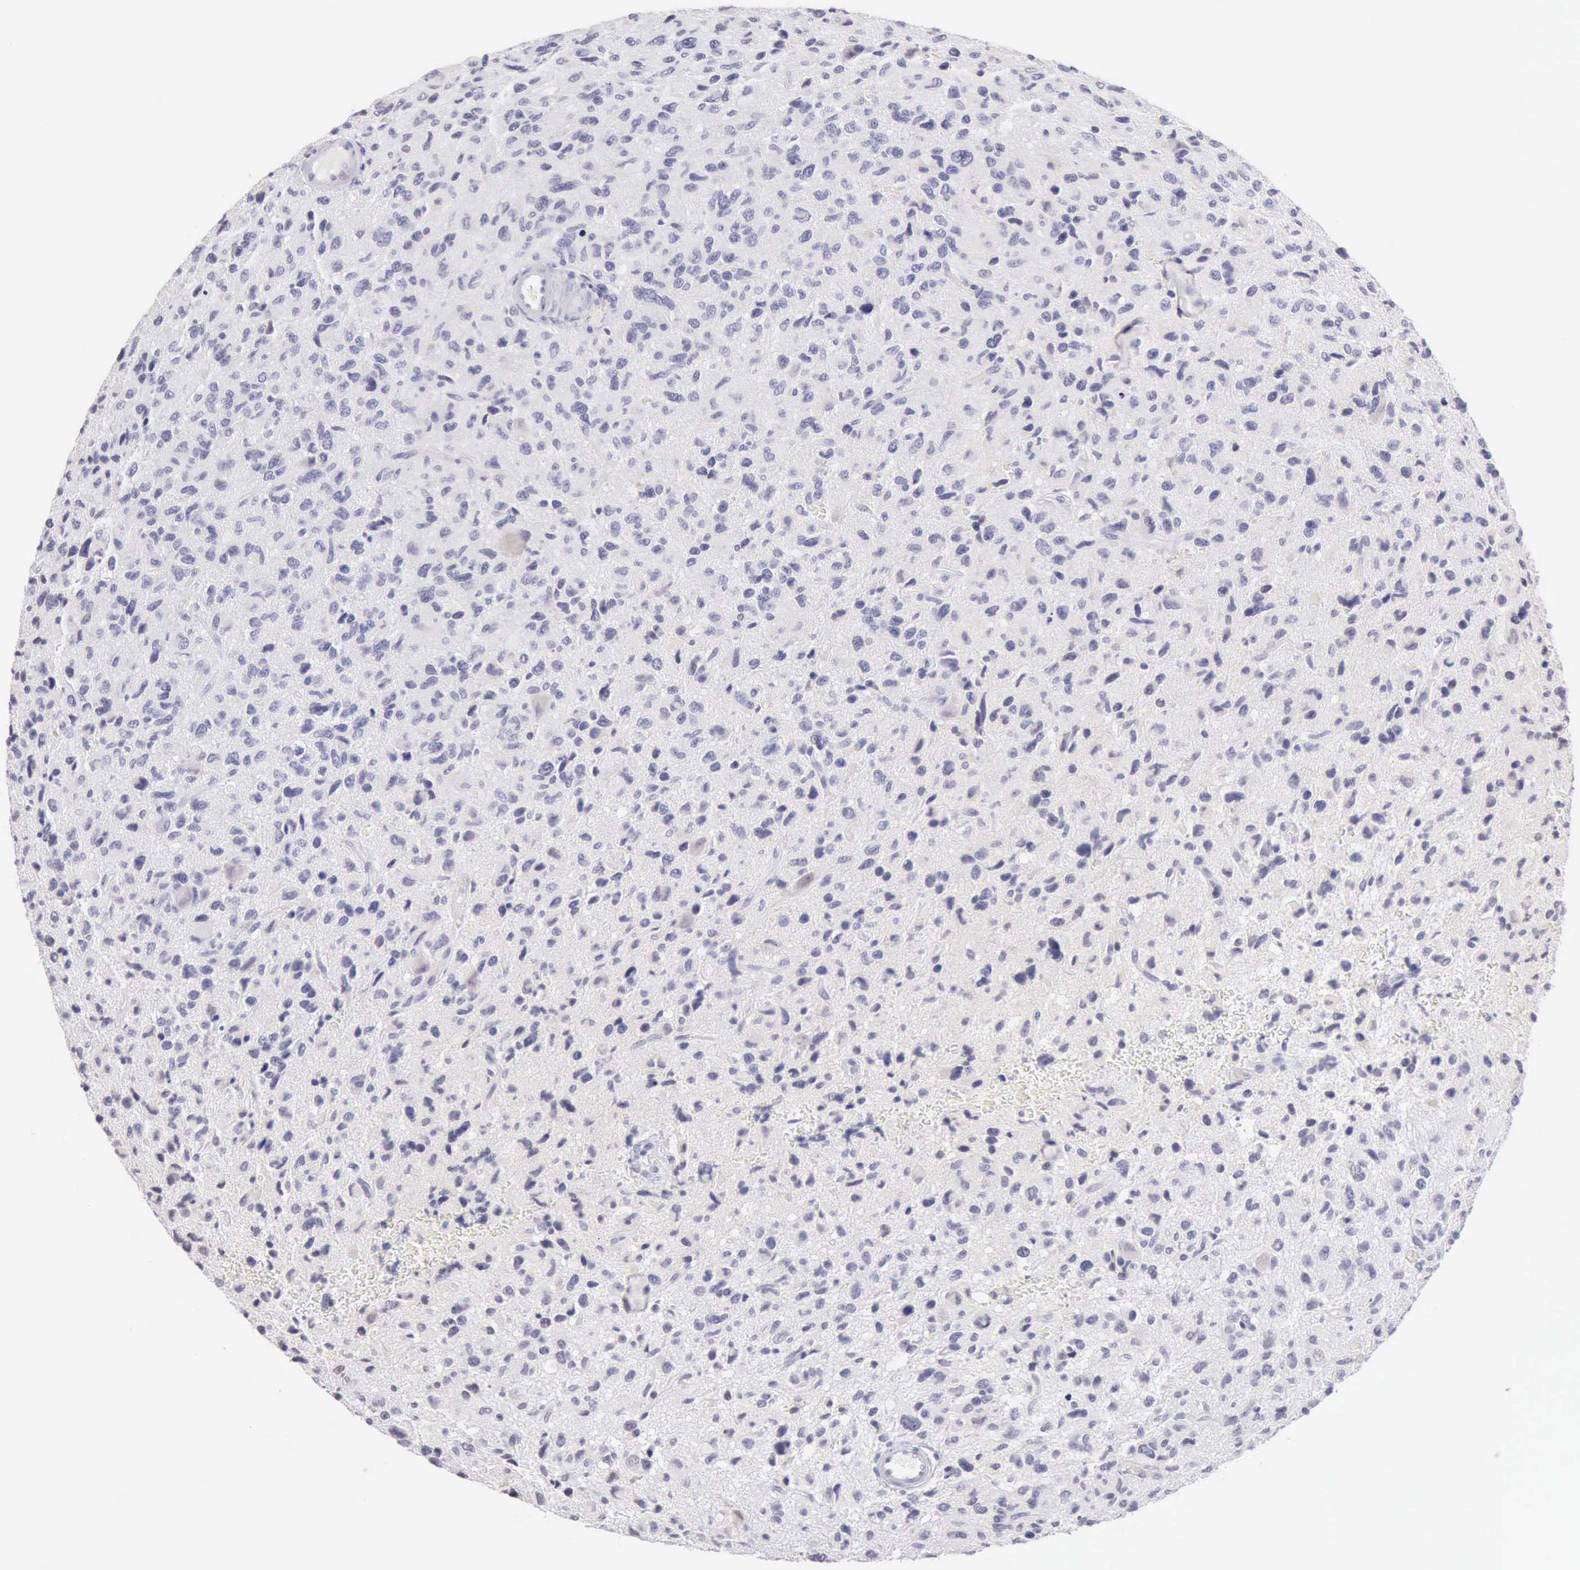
{"staining": {"intensity": "negative", "quantity": "none", "location": "none"}, "tissue": "glioma", "cell_type": "Tumor cells", "image_type": "cancer", "snomed": [{"axis": "morphology", "description": "Glioma, malignant, High grade"}, {"axis": "topography", "description": "Brain"}], "caption": "Protein analysis of glioma displays no significant positivity in tumor cells.", "gene": "RNASE1", "patient": {"sex": "female", "age": 60}}